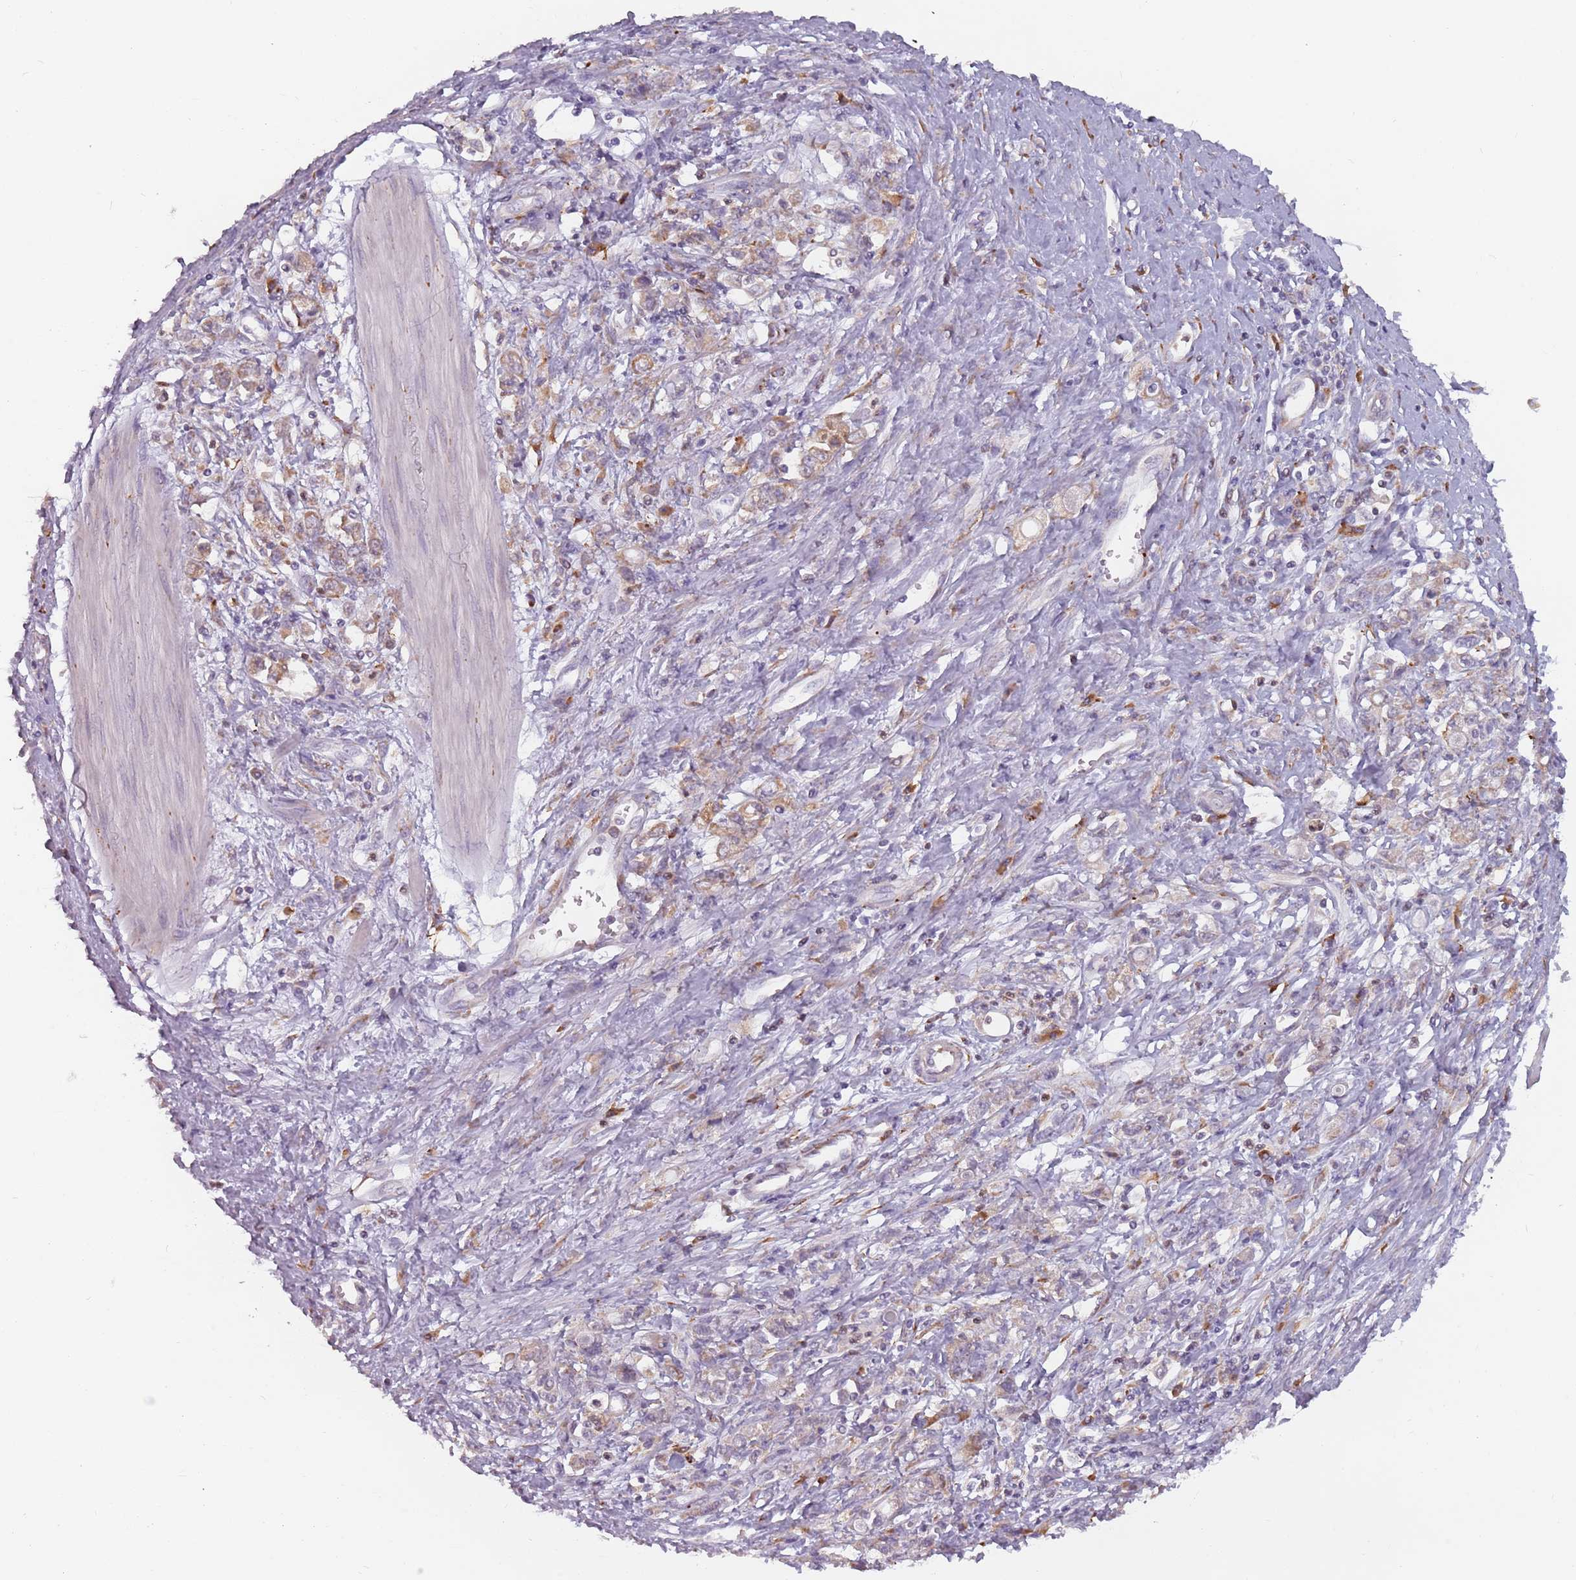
{"staining": {"intensity": "weak", "quantity": ">75%", "location": "cytoplasmic/membranous"}, "tissue": "stomach cancer", "cell_type": "Tumor cells", "image_type": "cancer", "snomed": [{"axis": "morphology", "description": "Adenocarcinoma, NOS"}, {"axis": "topography", "description": "Stomach"}], "caption": "High-magnification brightfield microscopy of adenocarcinoma (stomach) stained with DAB (3,3'-diaminobenzidine) (brown) and counterstained with hematoxylin (blue). tumor cells exhibit weak cytoplasmic/membranous staining is seen in approximately>75% of cells. The staining was performed using DAB (3,3'-diaminobenzidine), with brown indicating positive protein expression. Nuclei are stained blue with hematoxylin.", "gene": "RPS9", "patient": {"sex": "female", "age": 76}}